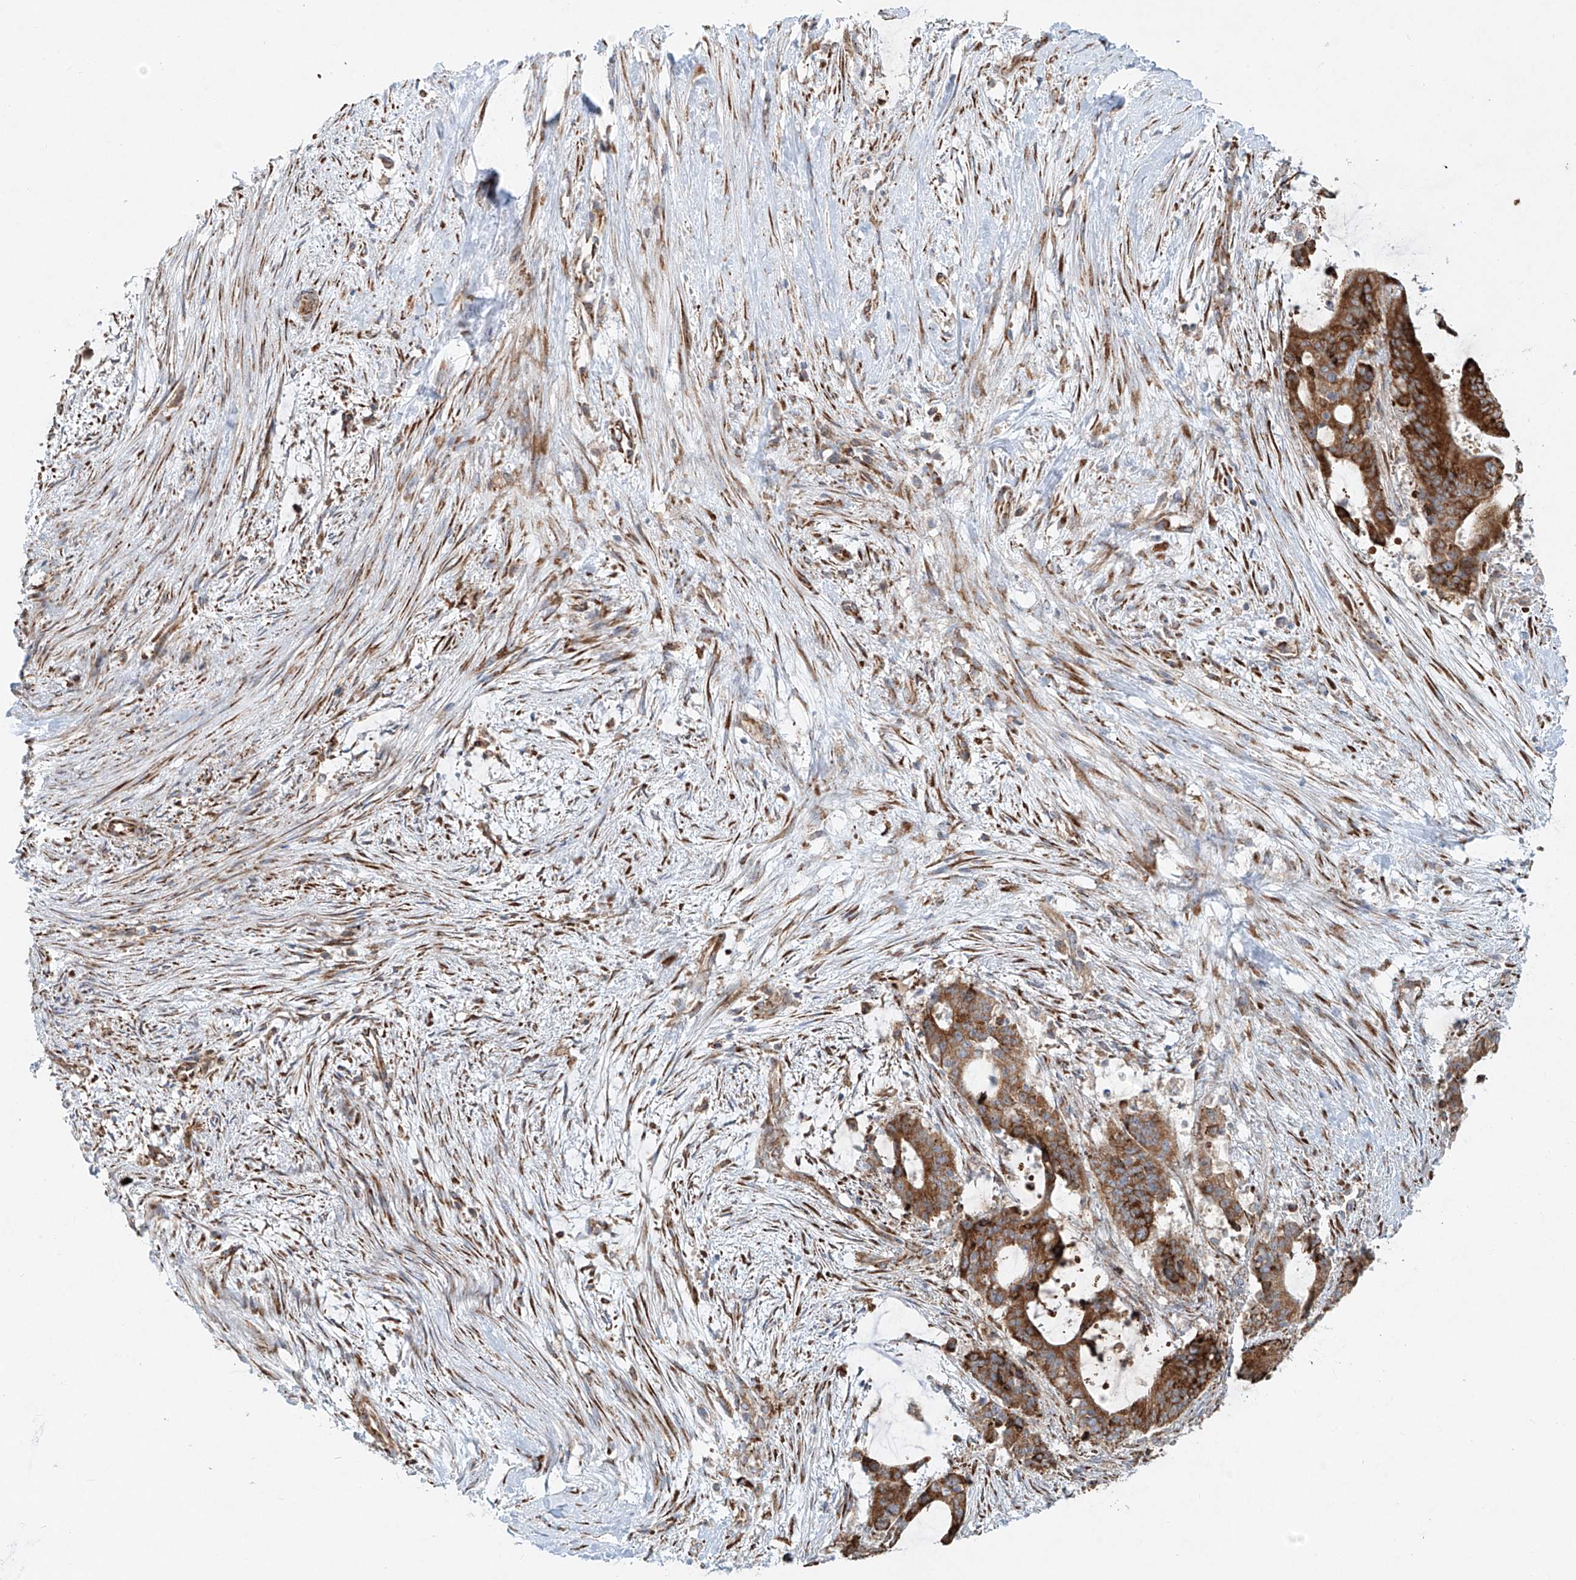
{"staining": {"intensity": "strong", "quantity": ">75%", "location": "cytoplasmic/membranous"}, "tissue": "liver cancer", "cell_type": "Tumor cells", "image_type": "cancer", "snomed": [{"axis": "morphology", "description": "Normal tissue, NOS"}, {"axis": "morphology", "description": "Cholangiocarcinoma"}, {"axis": "topography", "description": "Liver"}, {"axis": "topography", "description": "Peripheral nerve tissue"}], "caption": "This micrograph reveals liver cholangiocarcinoma stained with immunohistochemistry (IHC) to label a protein in brown. The cytoplasmic/membranous of tumor cells show strong positivity for the protein. Nuclei are counter-stained blue.", "gene": "EIPR1", "patient": {"sex": "female", "age": 73}}